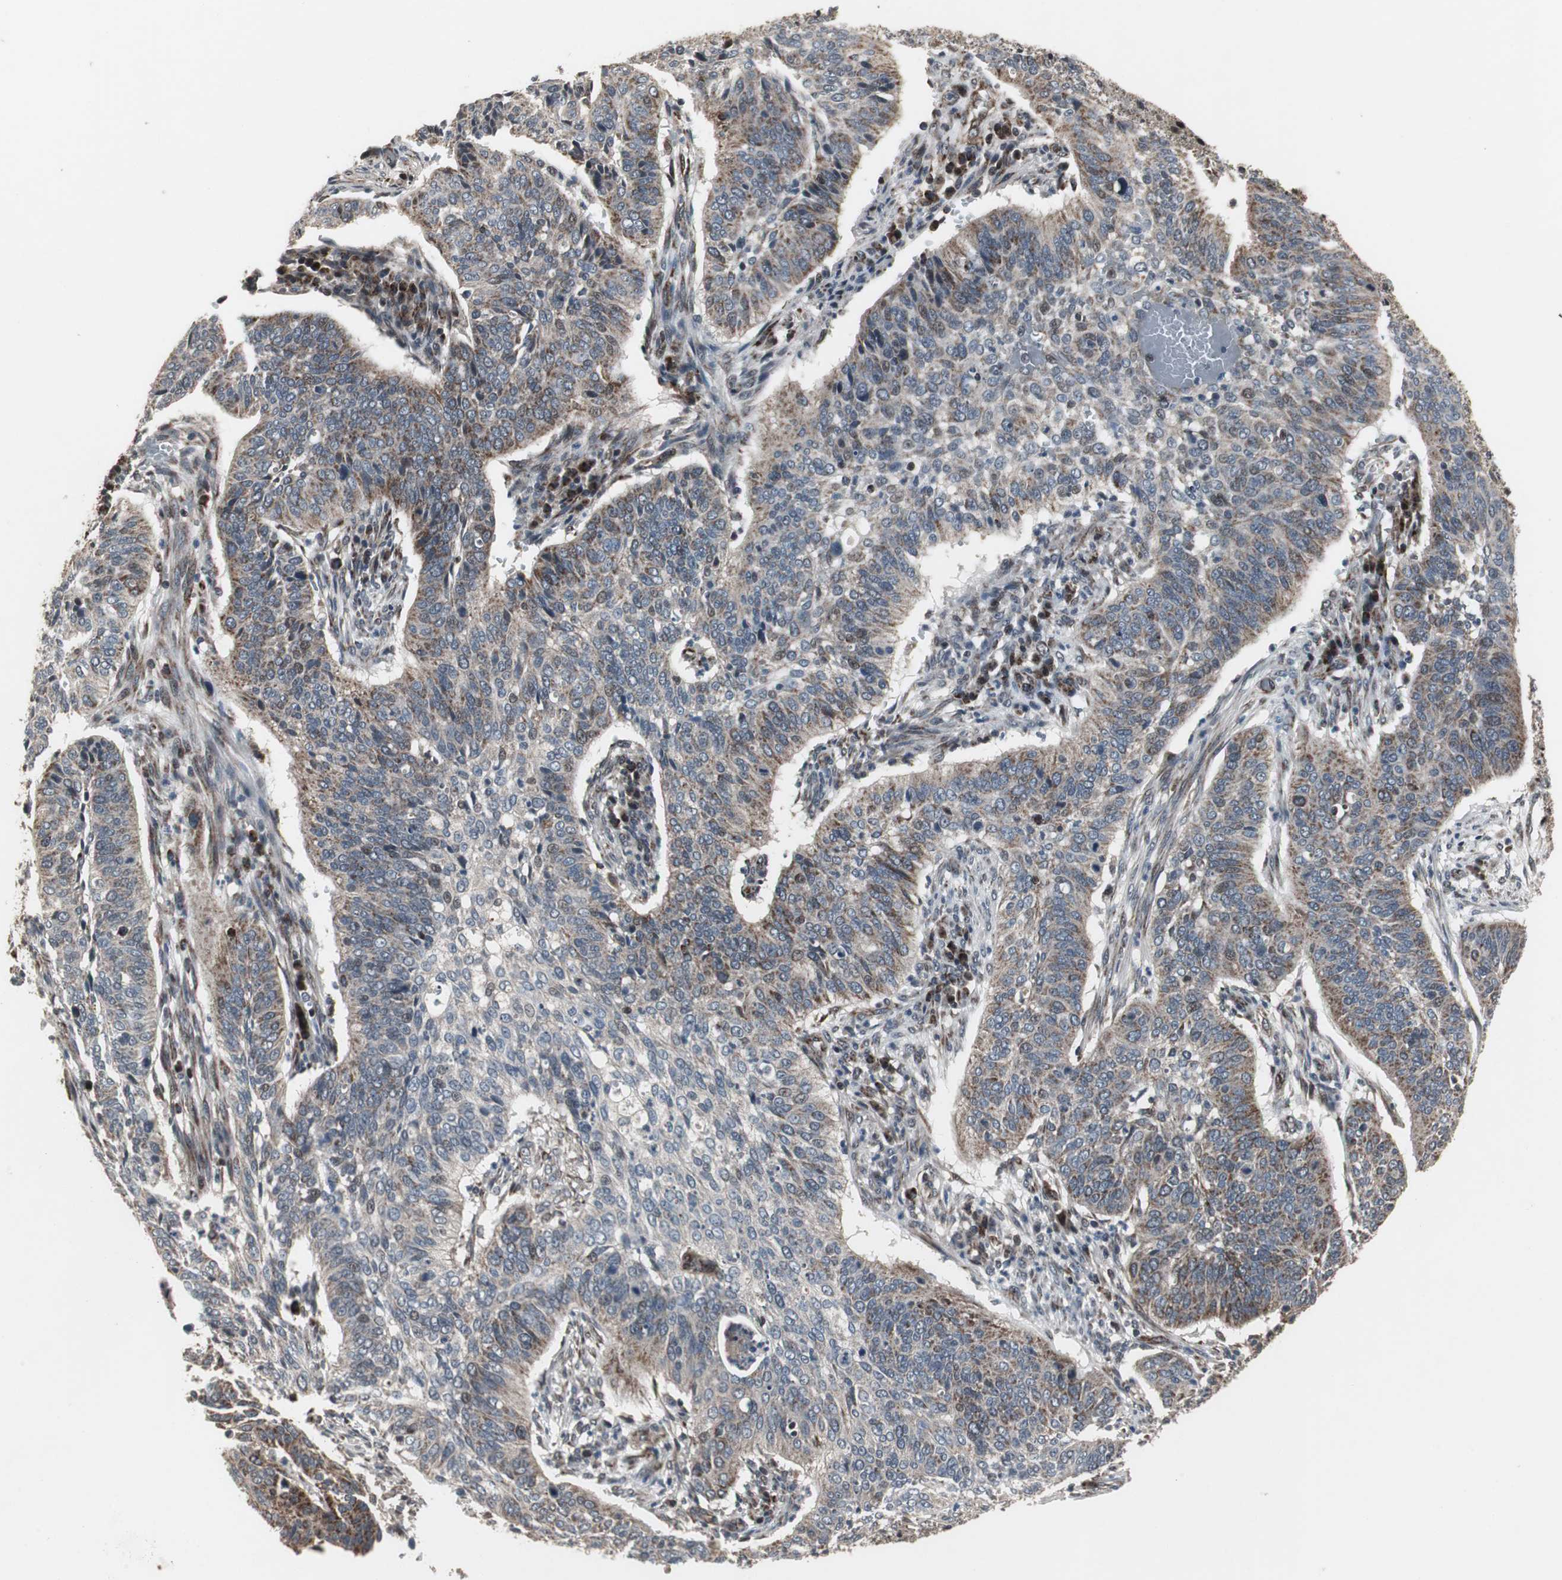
{"staining": {"intensity": "strong", "quantity": "25%-75%", "location": "cytoplasmic/membranous"}, "tissue": "cervical cancer", "cell_type": "Tumor cells", "image_type": "cancer", "snomed": [{"axis": "morphology", "description": "Squamous cell carcinoma, NOS"}, {"axis": "topography", "description": "Cervix"}], "caption": "A brown stain labels strong cytoplasmic/membranous staining of a protein in human cervical cancer tumor cells.", "gene": "MRPL40", "patient": {"sex": "female", "age": 39}}